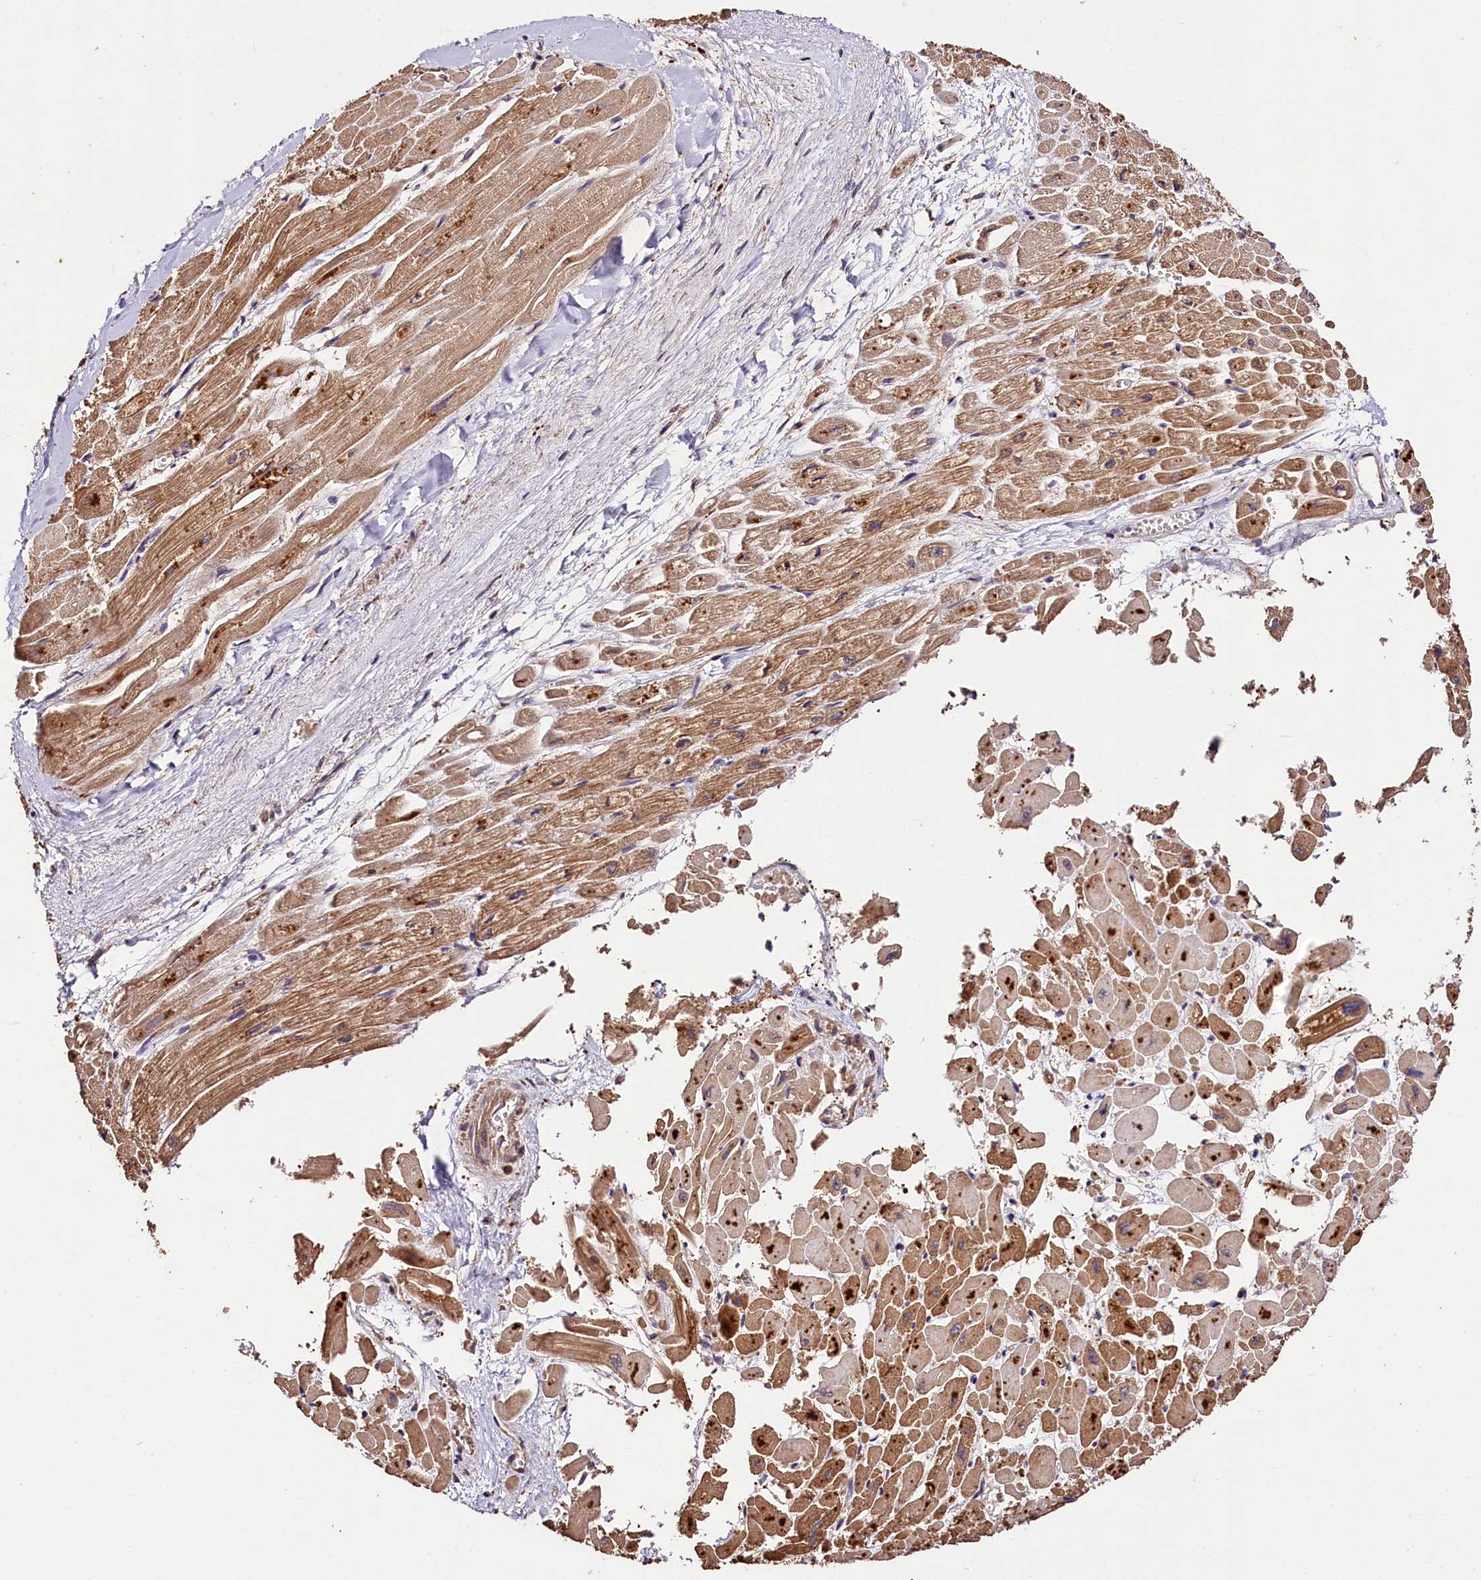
{"staining": {"intensity": "moderate", "quantity": ">75%", "location": "cytoplasmic/membranous"}, "tissue": "heart muscle", "cell_type": "Cardiomyocytes", "image_type": "normal", "snomed": [{"axis": "morphology", "description": "Normal tissue, NOS"}, {"axis": "topography", "description": "Heart"}], "caption": "IHC image of benign human heart muscle stained for a protein (brown), which displays medium levels of moderate cytoplasmic/membranous positivity in approximately >75% of cardiomyocytes.", "gene": "KPTN", "patient": {"sex": "male", "age": 54}}